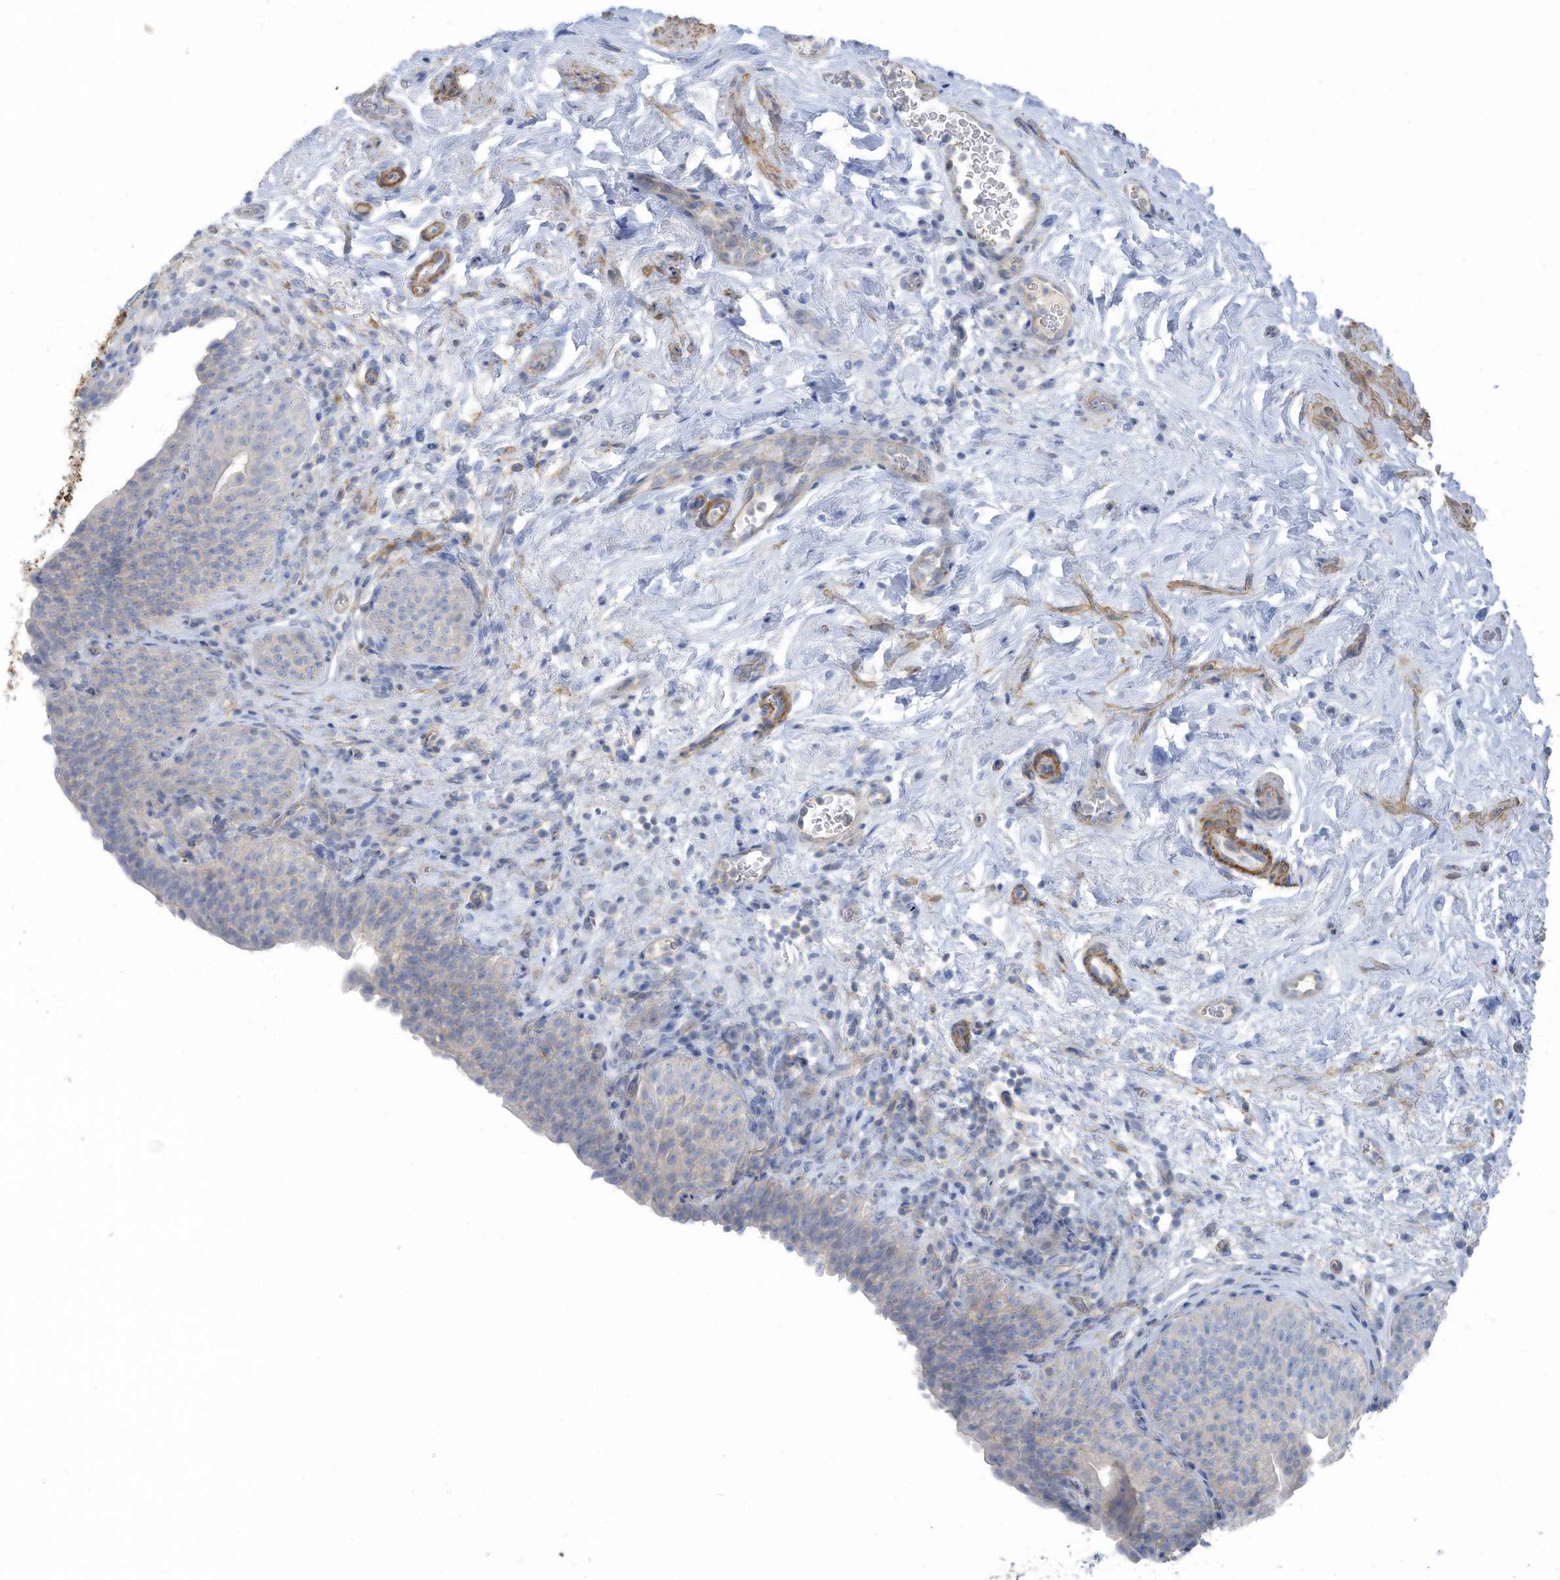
{"staining": {"intensity": "negative", "quantity": "none", "location": "none"}, "tissue": "urinary bladder", "cell_type": "Urothelial cells", "image_type": "normal", "snomed": [{"axis": "morphology", "description": "Normal tissue, NOS"}, {"axis": "topography", "description": "Urinary bladder"}], "caption": "Human urinary bladder stained for a protein using immunohistochemistry reveals no positivity in urothelial cells.", "gene": "ZNF846", "patient": {"sex": "male", "age": 83}}